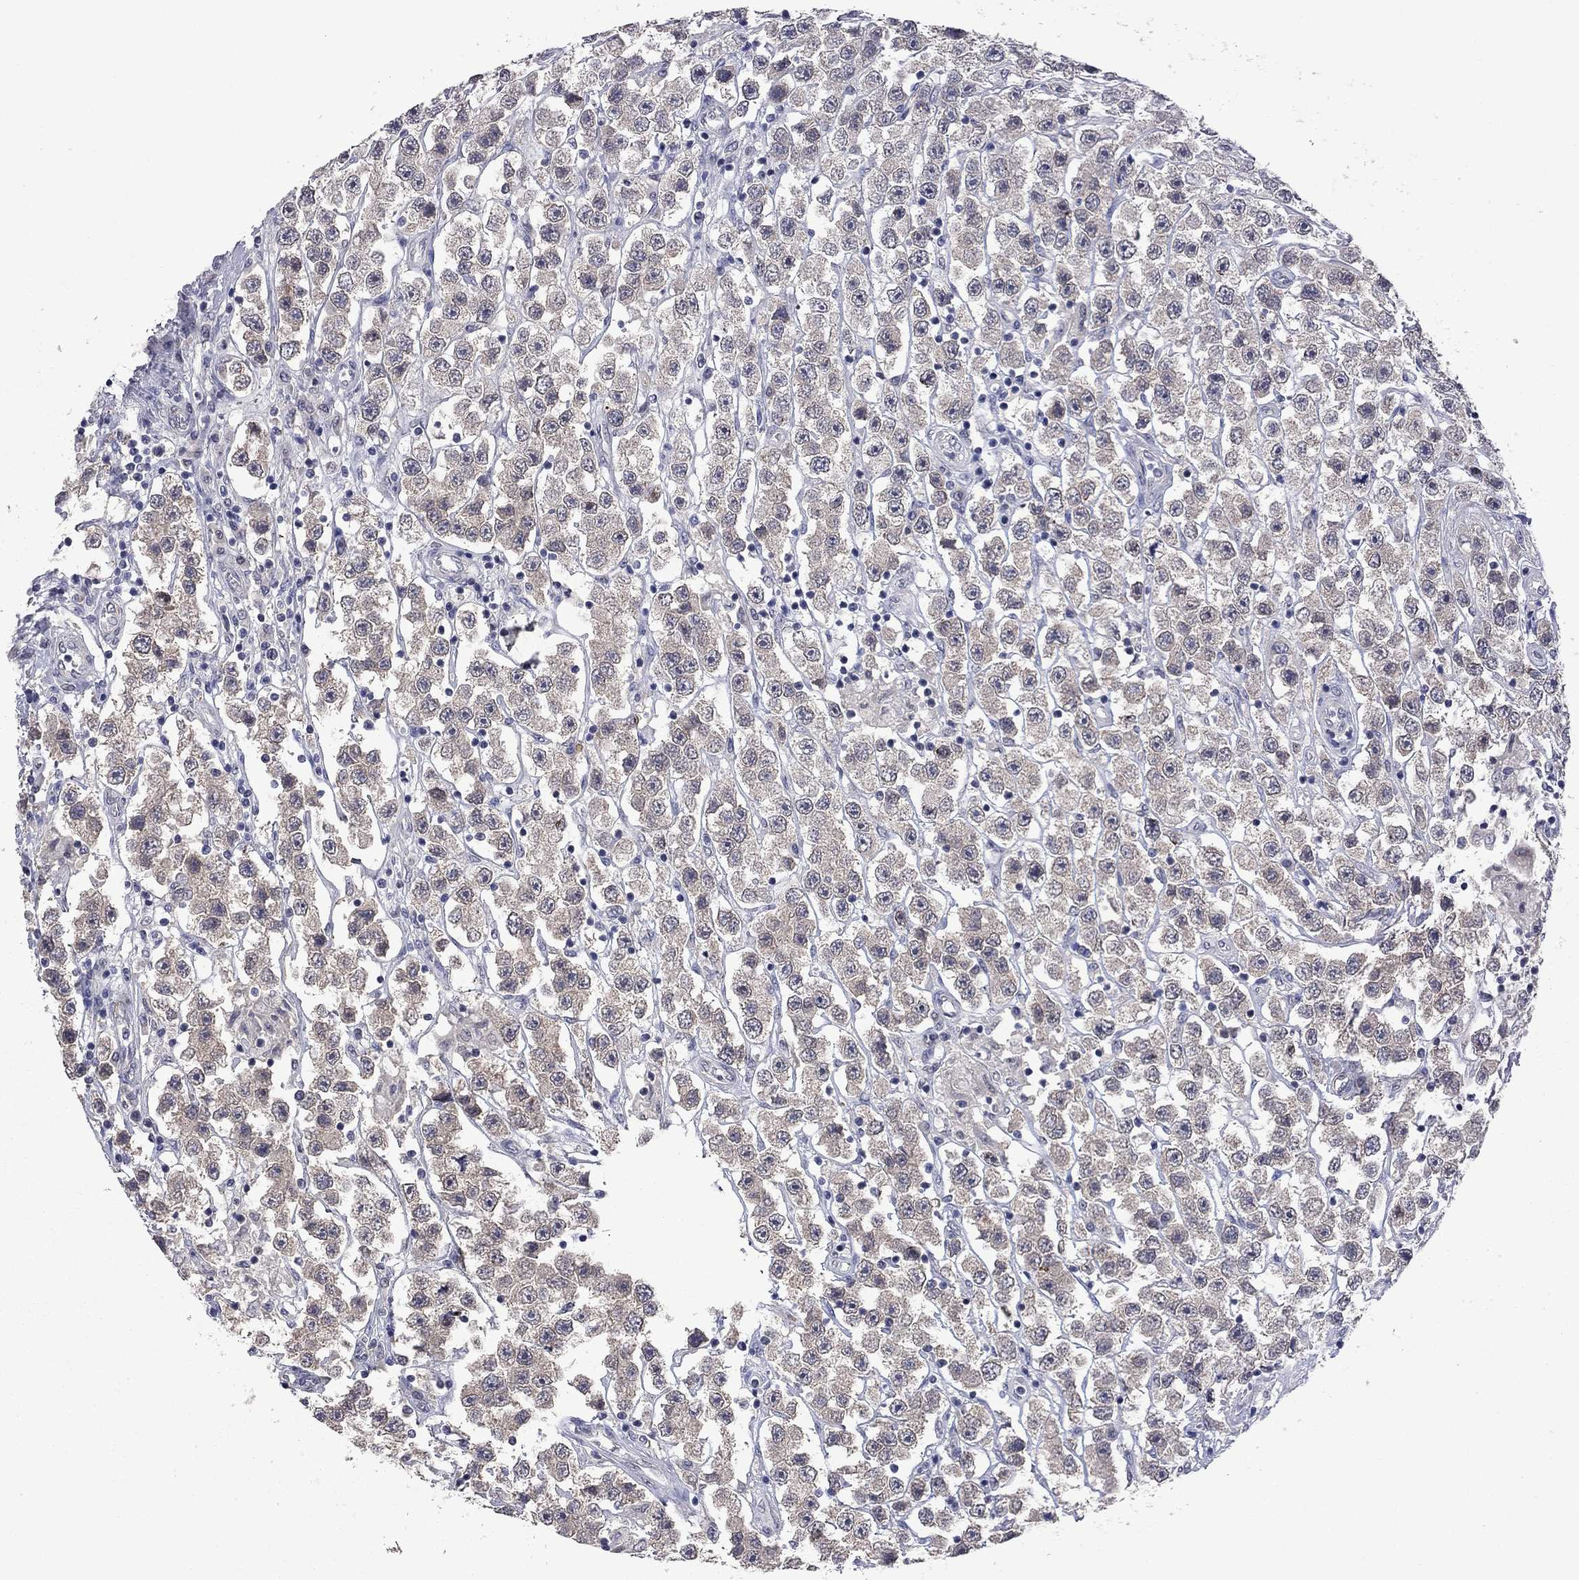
{"staining": {"intensity": "weak", "quantity": "25%-75%", "location": "cytoplasmic/membranous"}, "tissue": "testis cancer", "cell_type": "Tumor cells", "image_type": "cancer", "snomed": [{"axis": "morphology", "description": "Seminoma, NOS"}, {"axis": "topography", "description": "Testis"}], "caption": "A high-resolution photomicrograph shows immunohistochemistry staining of testis seminoma, which shows weak cytoplasmic/membranous staining in about 25%-75% of tumor cells.", "gene": "FABP12", "patient": {"sex": "male", "age": 45}}